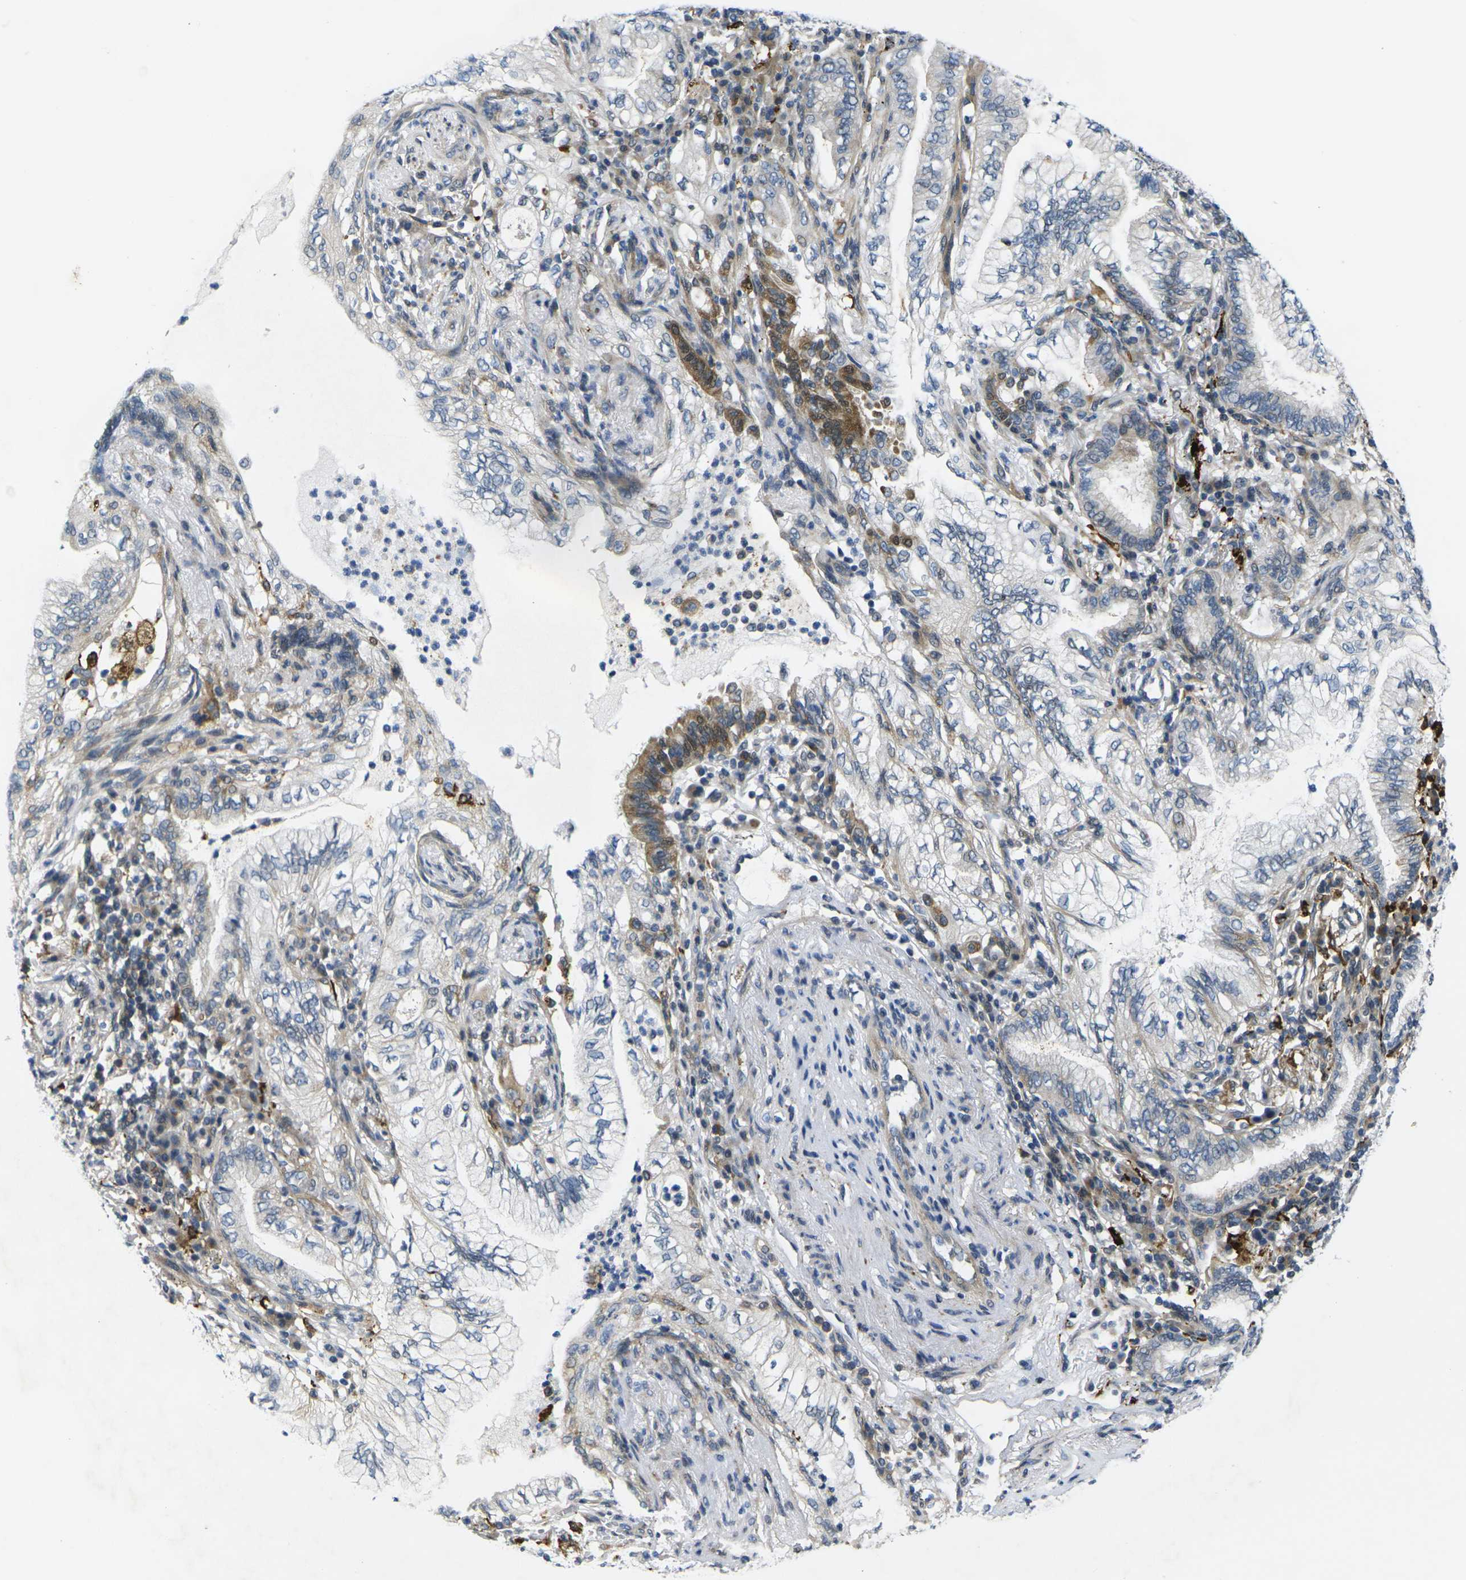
{"staining": {"intensity": "moderate", "quantity": "<25%", "location": "cytoplasmic/membranous"}, "tissue": "lung cancer", "cell_type": "Tumor cells", "image_type": "cancer", "snomed": [{"axis": "morphology", "description": "Normal tissue, NOS"}, {"axis": "morphology", "description": "Adenocarcinoma, NOS"}, {"axis": "topography", "description": "Bronchus"}, {"axis": "topography", "description": "Lung"}], "caption": "Lung adenocarcinoma stained for a protein (brown) demonstrates moderate cytoplasmic/membranous positive expression in about <25% of tumor cells.", "gene": "ROBO2", "patient": {"sex": "female", "age": 70}}